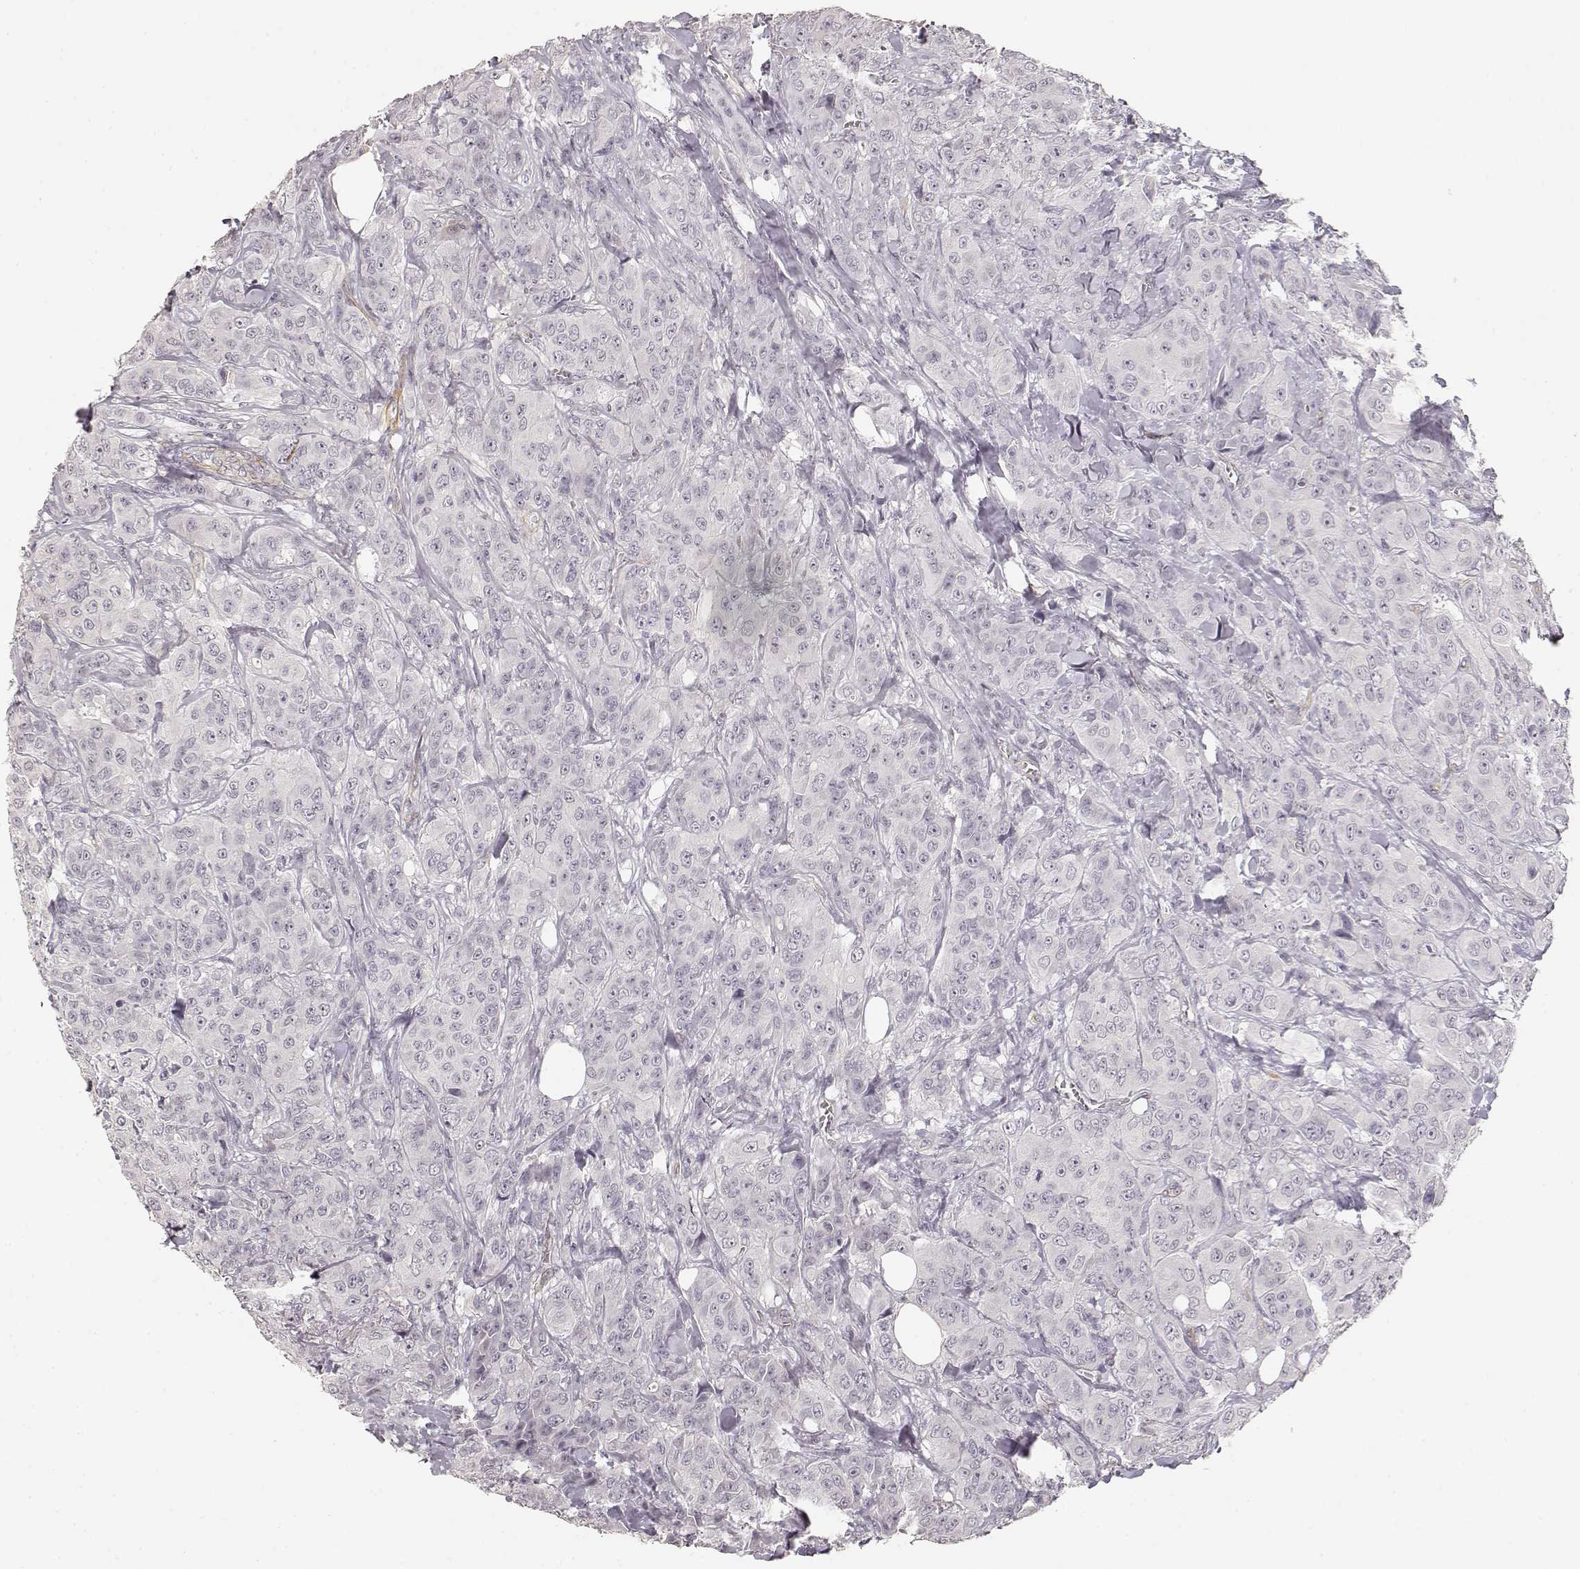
{"staining": {"intensity": "negative", "quantity": "none", "location": "none"}, "tissue": "breast cancer", "cell_type": "Tumor cells", "image_type": "cancer", "snomed": [{"axis": "morphology", "description": "Duct carcinoma"}, {"axis": "topography", "description": "Breast"}], "caption": "An immunohistochemistry histopathology image of breast cancer (intraductal carcinoma) is shown. There is no staining in tumor cells of breast cancer (intraductal carcinoma).", "gene": "LAMA4", "patient": {"sex": "female", "age": 43}}